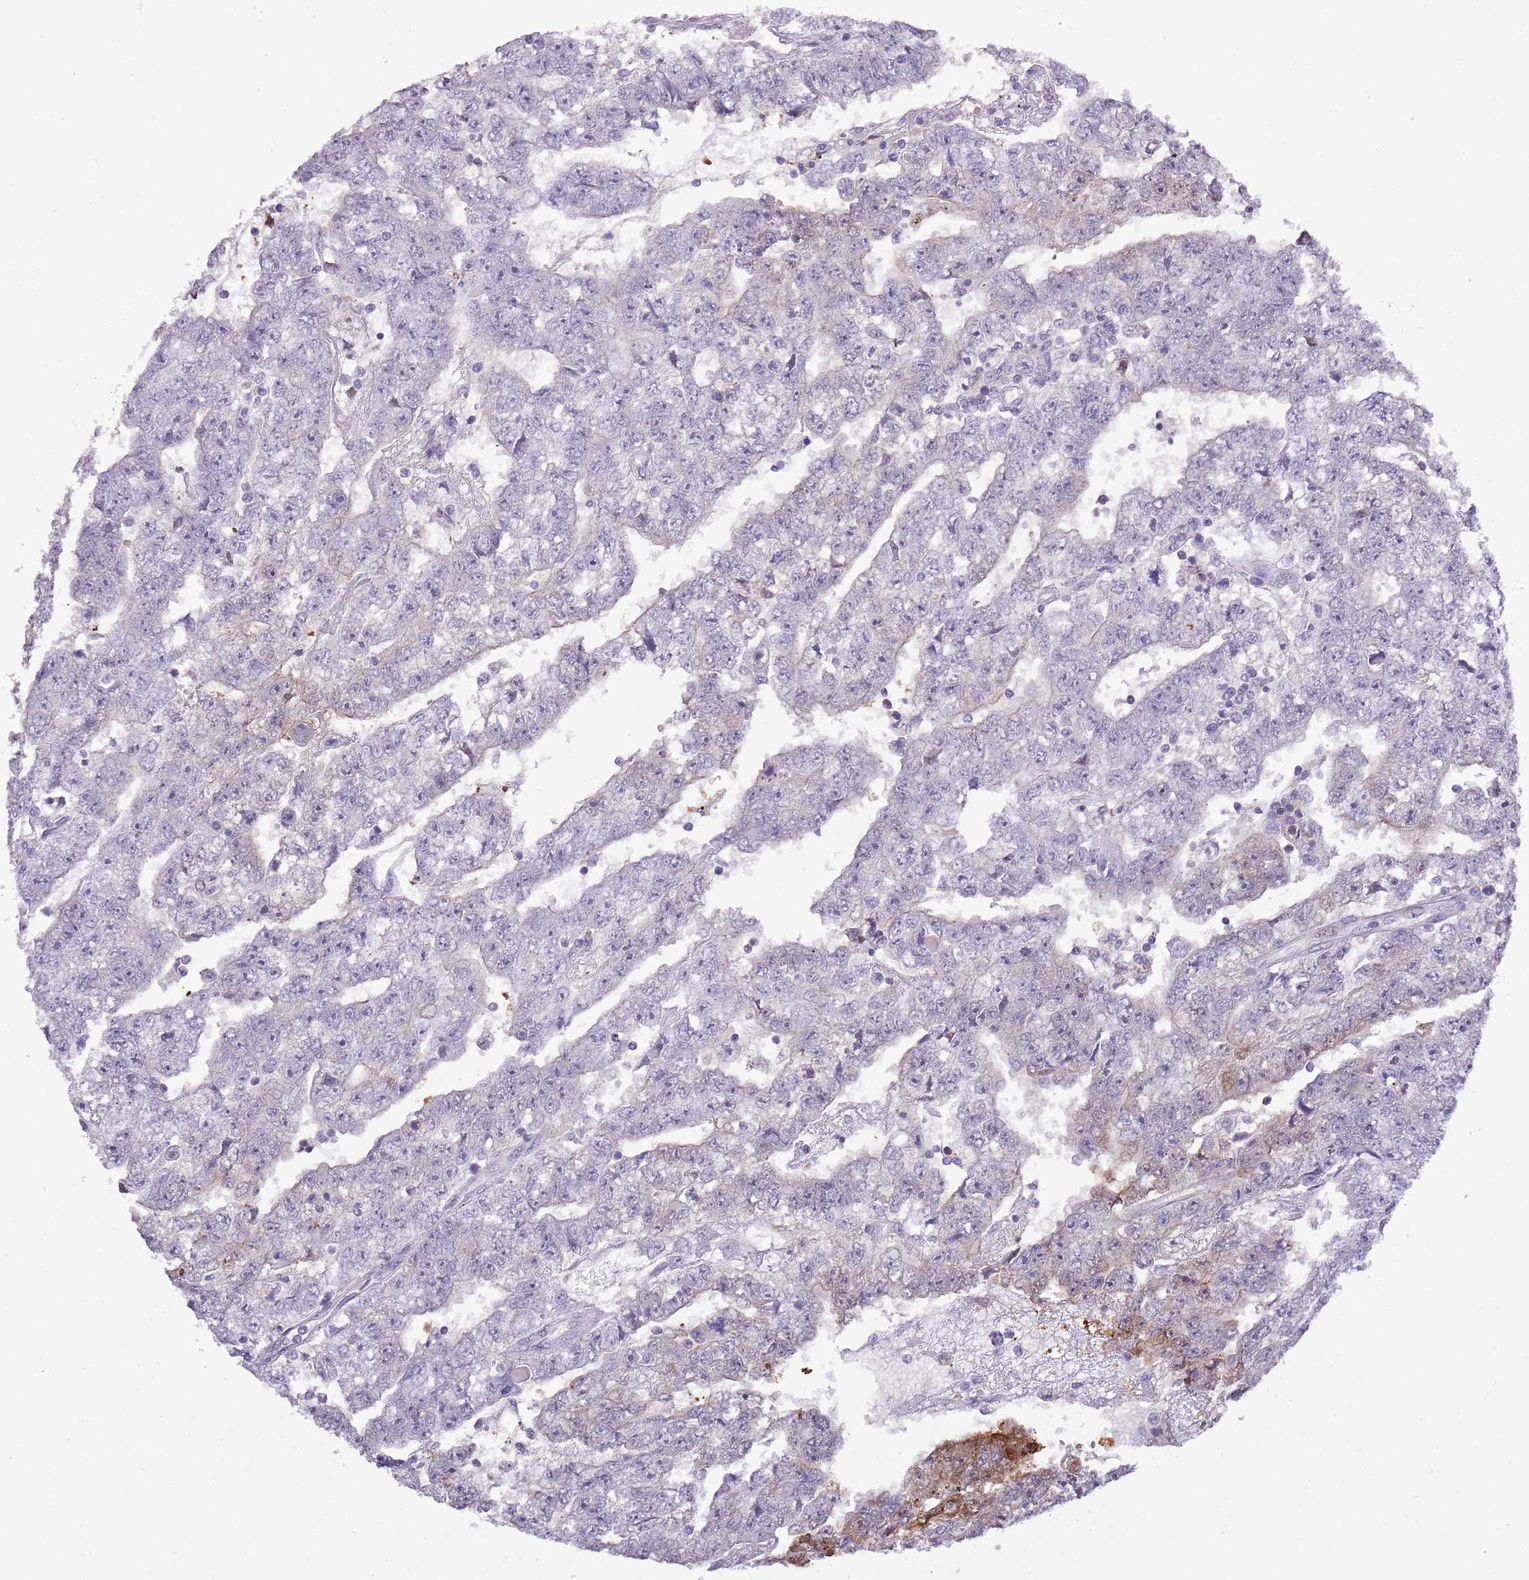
{"staining": {"intensity": "weak", "quantity": "<25%", "location": "cytoplasmic/membranous,nuclear"}, "tissue": "testis cancer", "cell_type": "Tumor cells", "image_type": "cancer", "snomed": [{"axis": "morphology", "description": "Carcinoma, Embryonal, NOS"}, {"axis": "topography", "description": "Testis"}], "caption": "An image of testis embryonal carcinoma stained for a protein reveals no brown staining in tumor cells. Nuclei are stained in blue.", "gene": "NBPF6", "patient": {"sex": "male", "age": 25}}